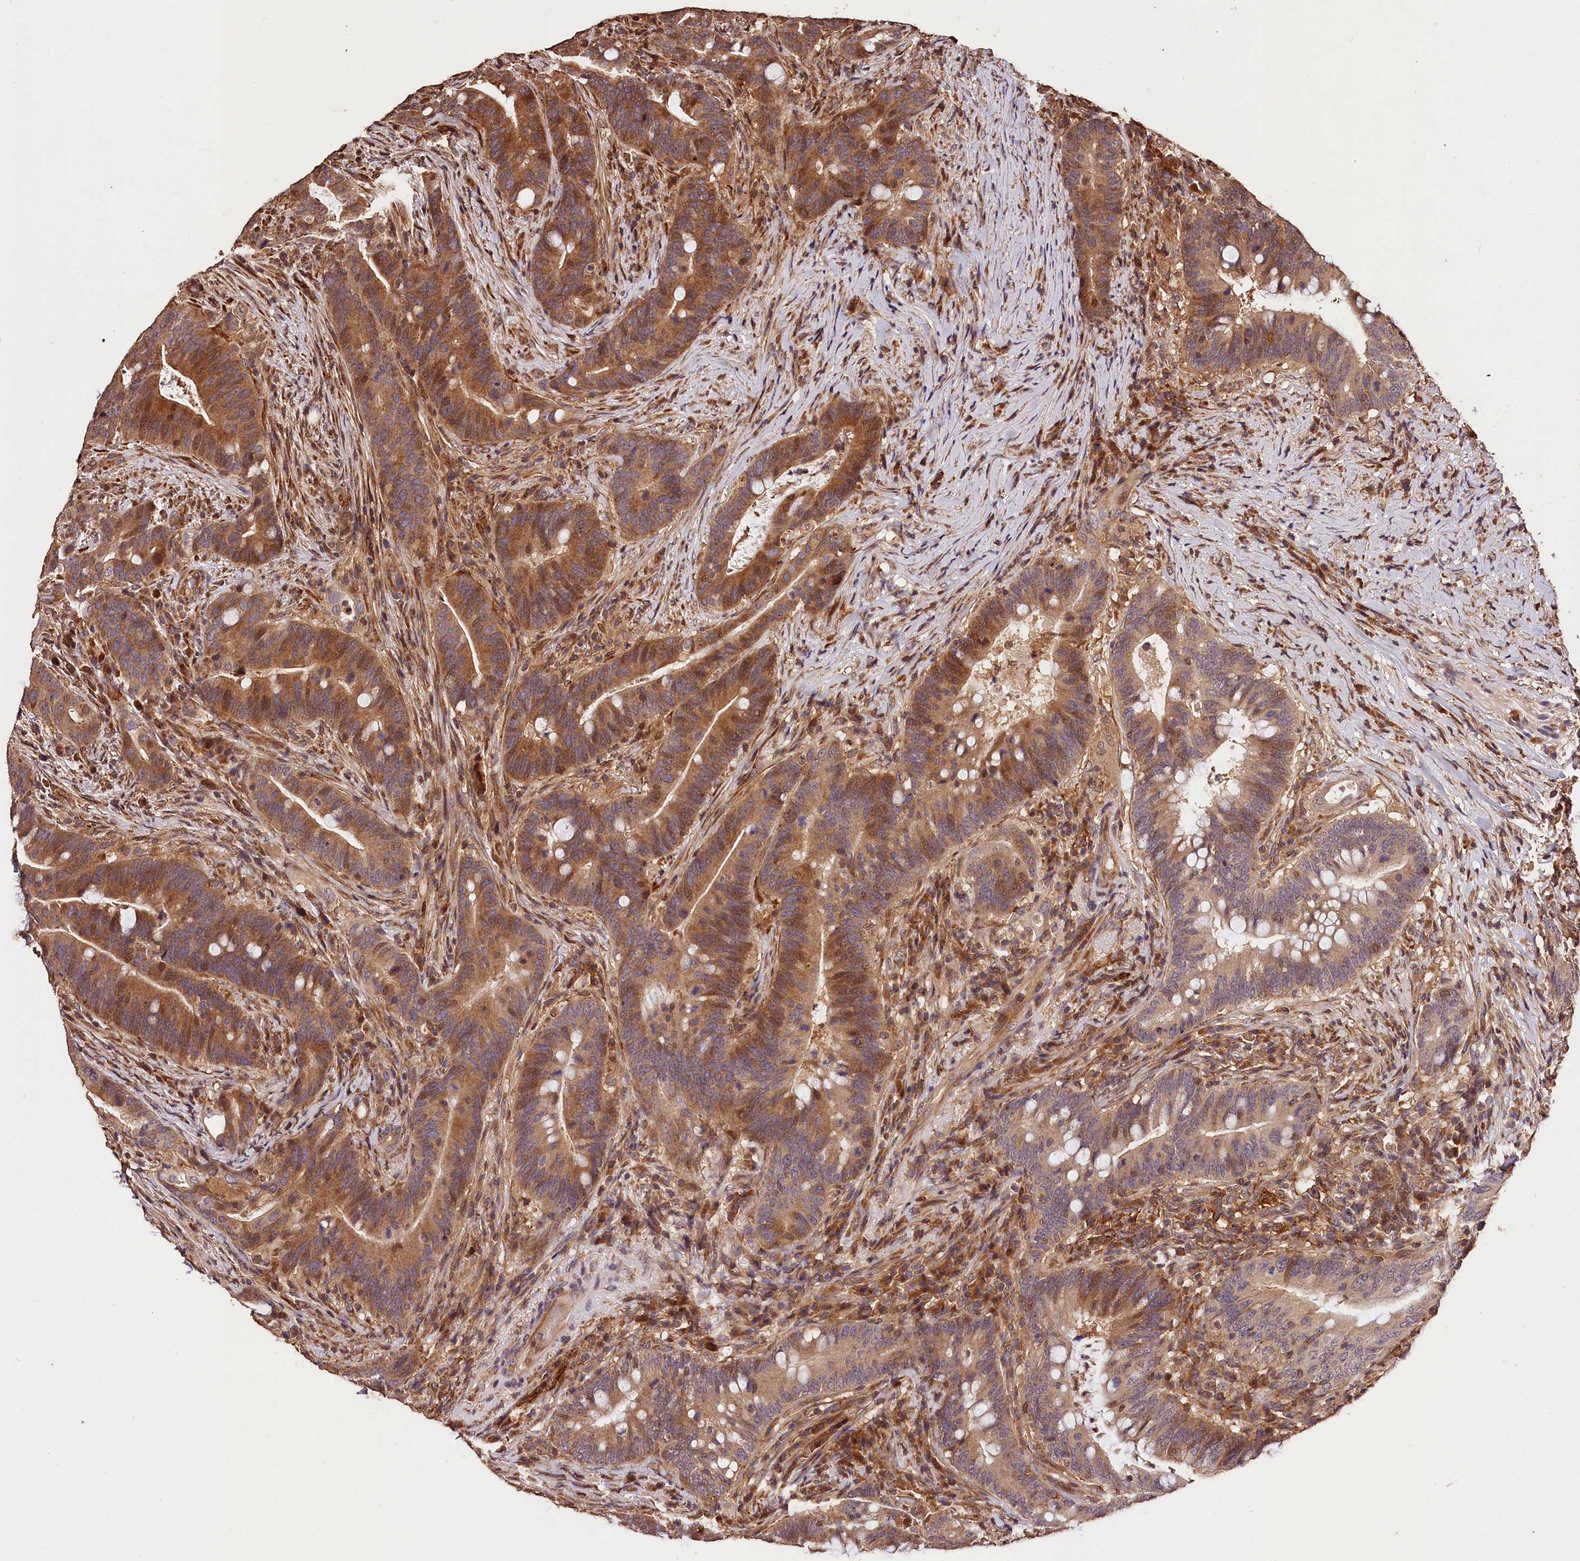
{"staining": {"intensity": "moderate", "quantity": ">75%", "location": "cytoplasmic/membranous"}, "tissue": "colorectal cancer", "cell_type": "Tumor cells", "image_type": "cancer", "snomed": [{"axis": "morphology", "description": "Adenocarcinoma, NOS"}, {"axis": "topography", "description": "Colon"}], "caption": "An image of colorectal cancer stained for a protein shows moderate cytoplasmic/membranous brown staining in tumor cells.", "gene": "KPTN", "patient": {"sex": "female", "age": 66}}